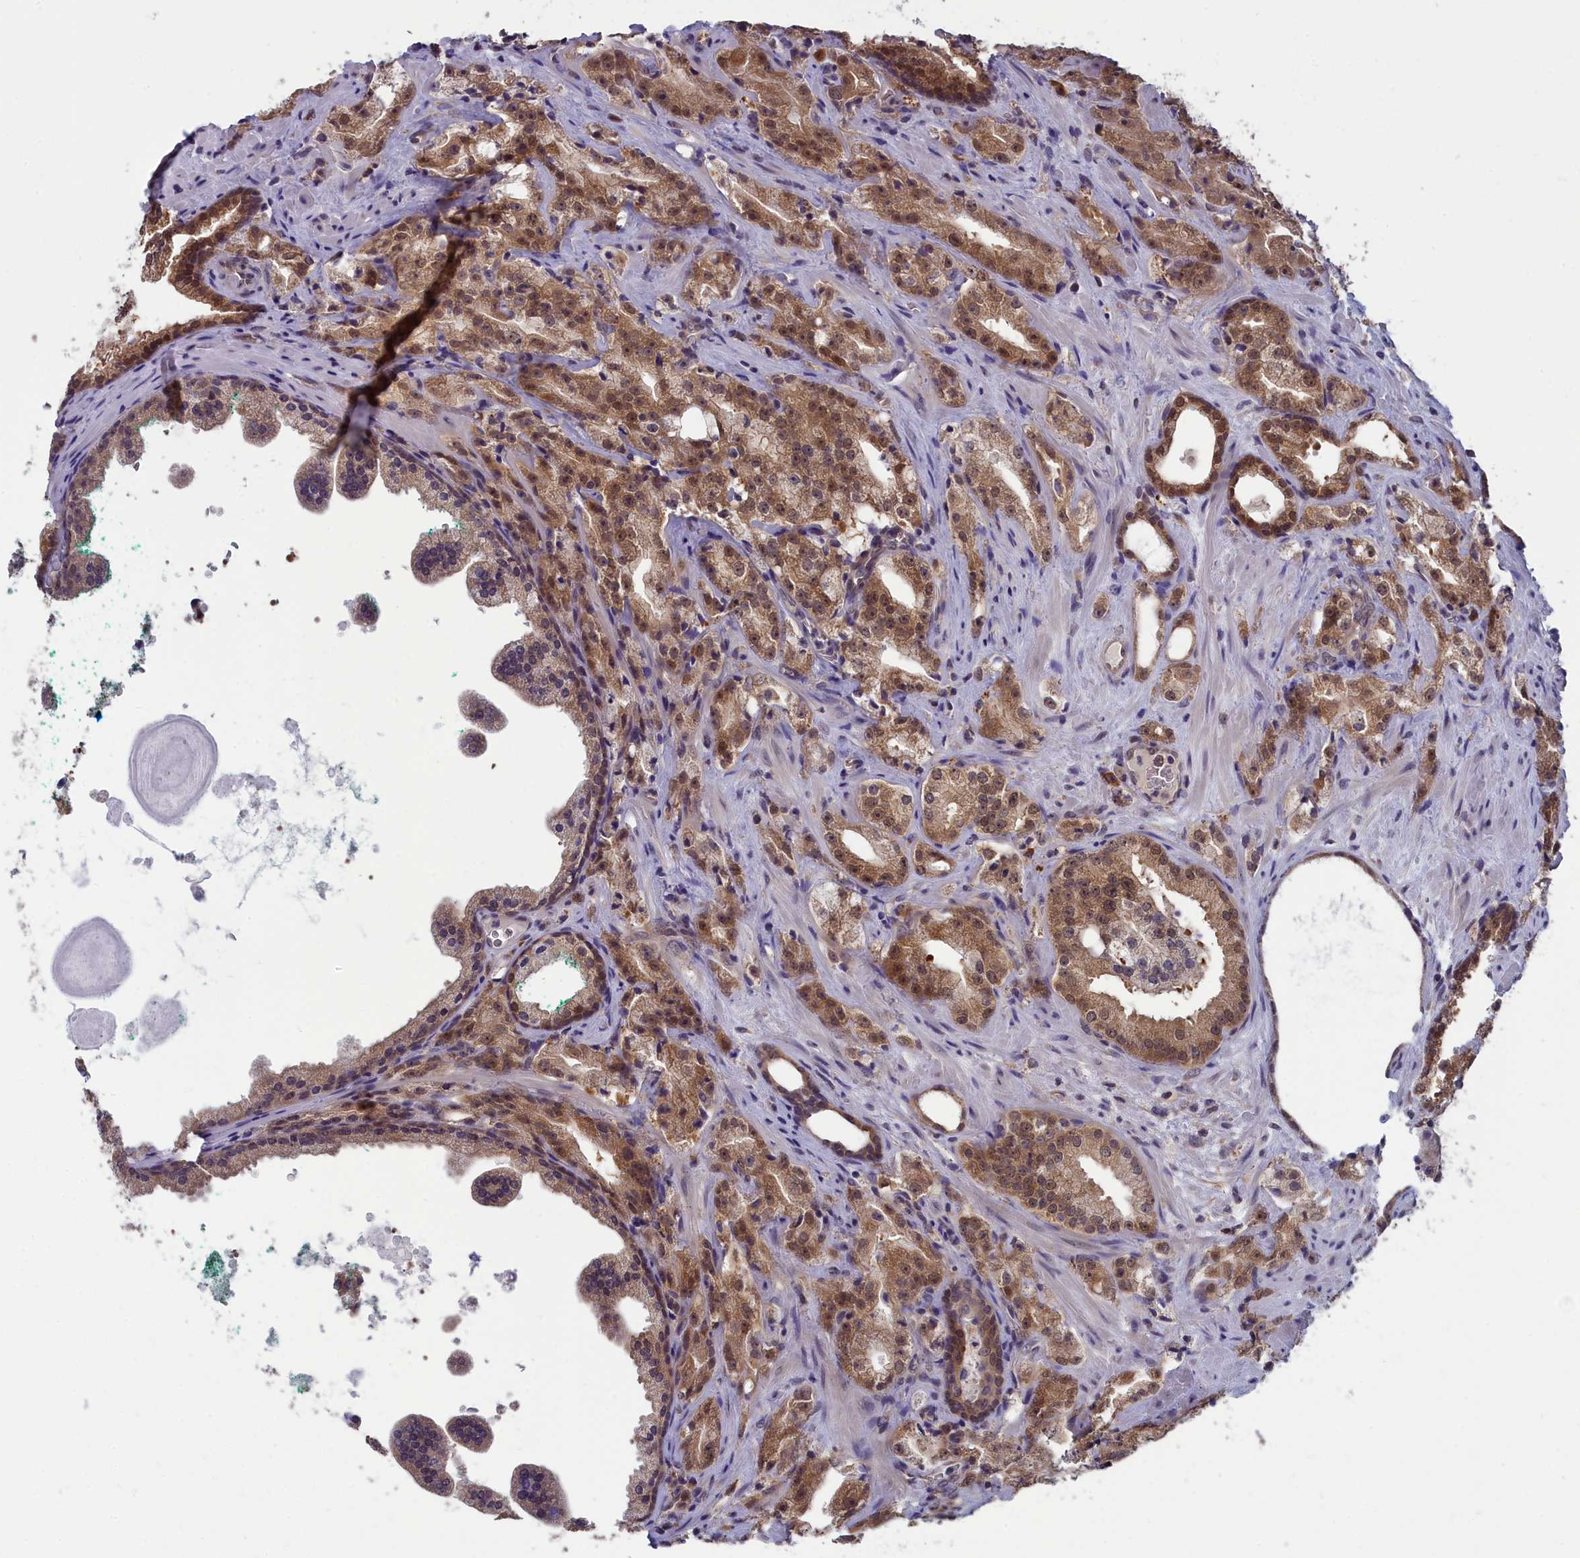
{"staining": {"intensity": "moderate", "quantity": ">75%", "location": "cytoplasmic/membranous,nuclear"}, "tissue": "prostate cancer", "cell_type": "Tumor cells", "image_type": "cancer", "snomed": [{"axis": "morphology", "description": "Adenocarcinoma, High grade"}, {"axis": "topography", "description": "Prostate"}], "caption": "Immunohistochemical staining of human prostate high-grade adenocarcinoma reveals medium levels of moderate cytoplasmic/membranous and nuclear expression in approximately >75% of tumor cells.", "gene": "MRI1", "patient": {"sex": "male", "age": 64}}